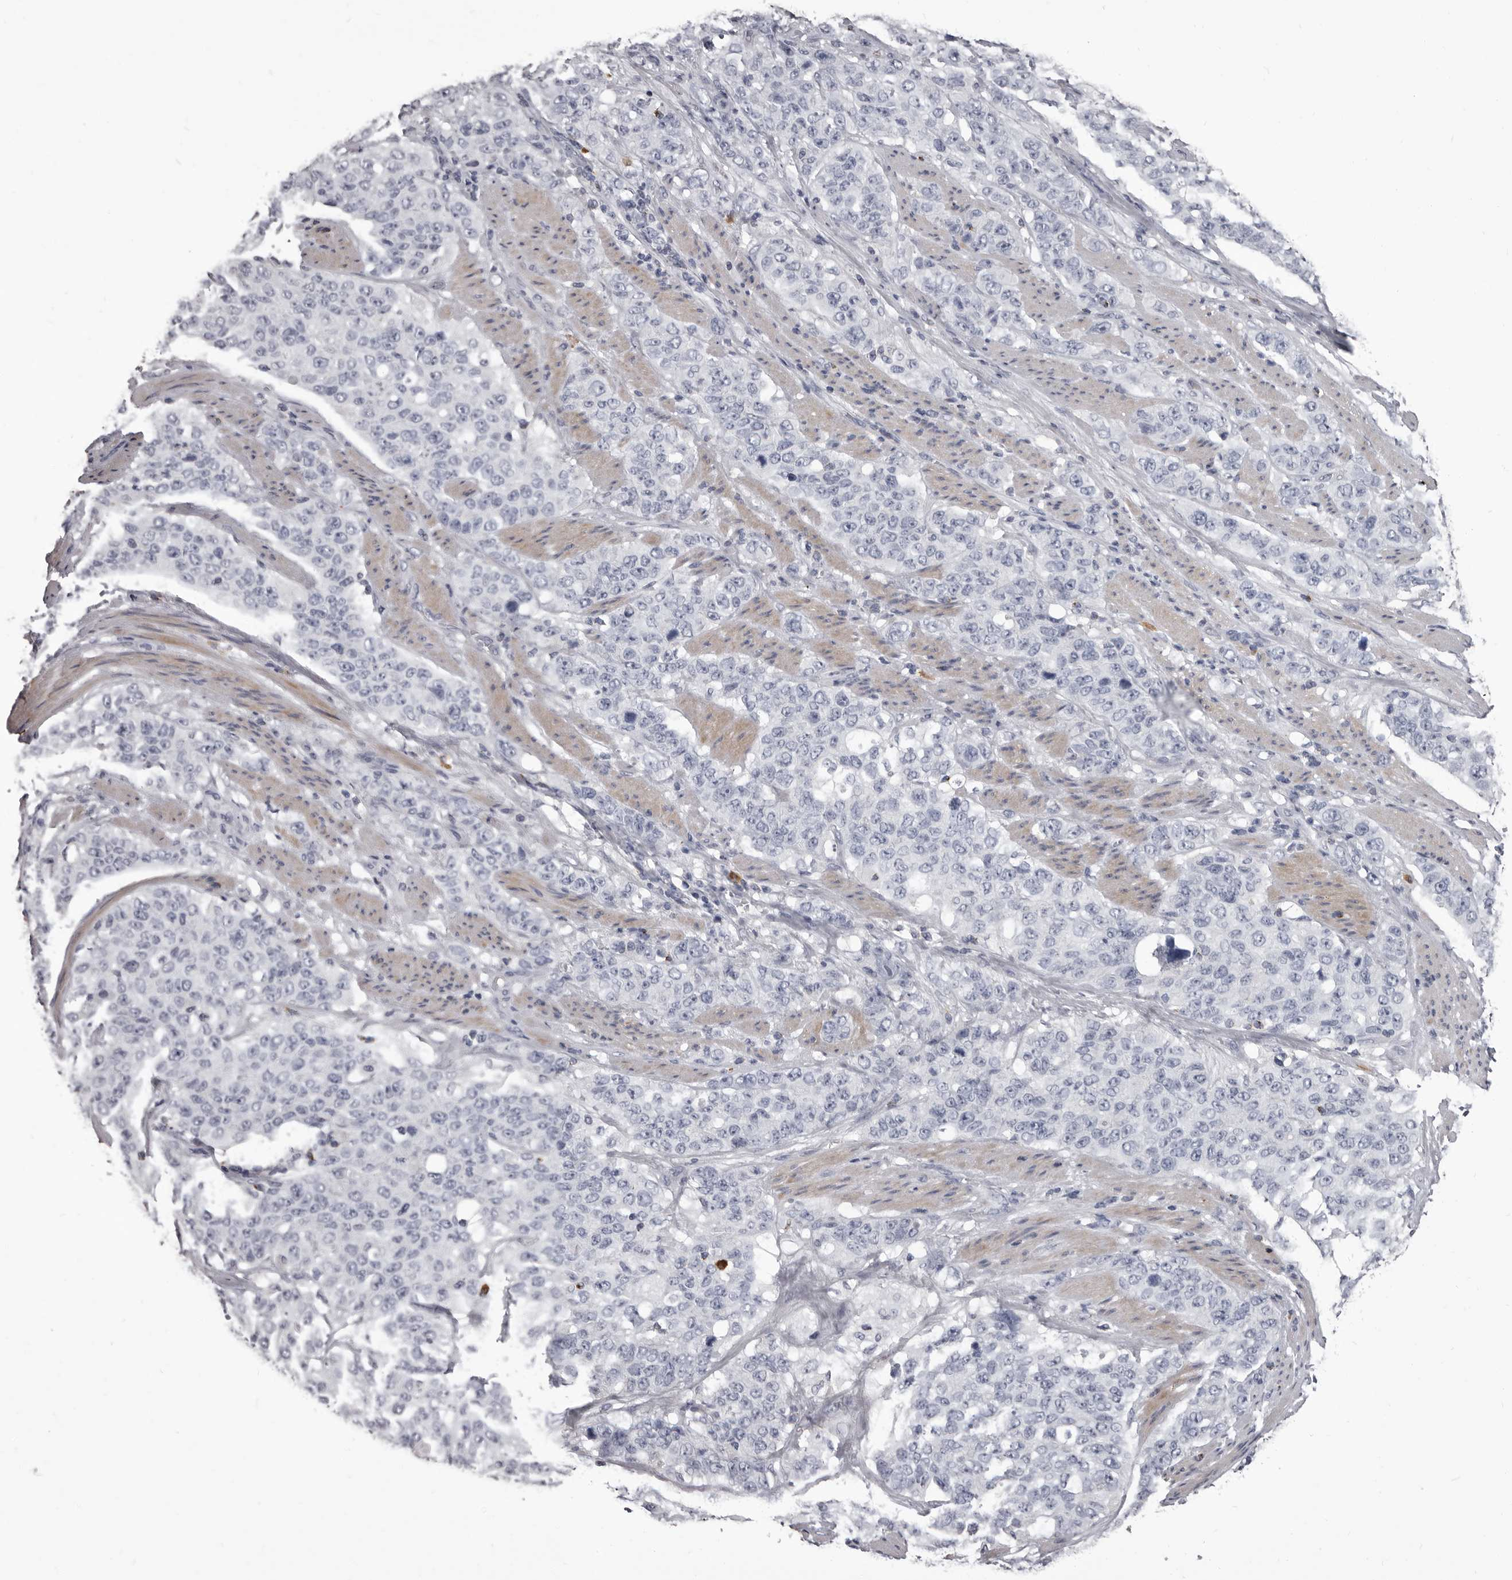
{"staining": {"intensity": "negative", "quantity": "none", "location": "none"}, "tissue": "stomach cancer", "cell_type": "Tumor cells", "image_type": "cancer", "snomed": [{"axis": "morphology", "description": "Adenocarcinoma, NOS"}, {"axis": "topography", "description": "Stomach"}], "caption": "High magnification brightfield microscopy of adenocarcinoma (stomach) stained with DAB (brown) and counterstained with hematoxylin (blue): tumor cells show no significant staining.", "gene": "GZMH", "patient": {"sex": "male", "age": 48}}